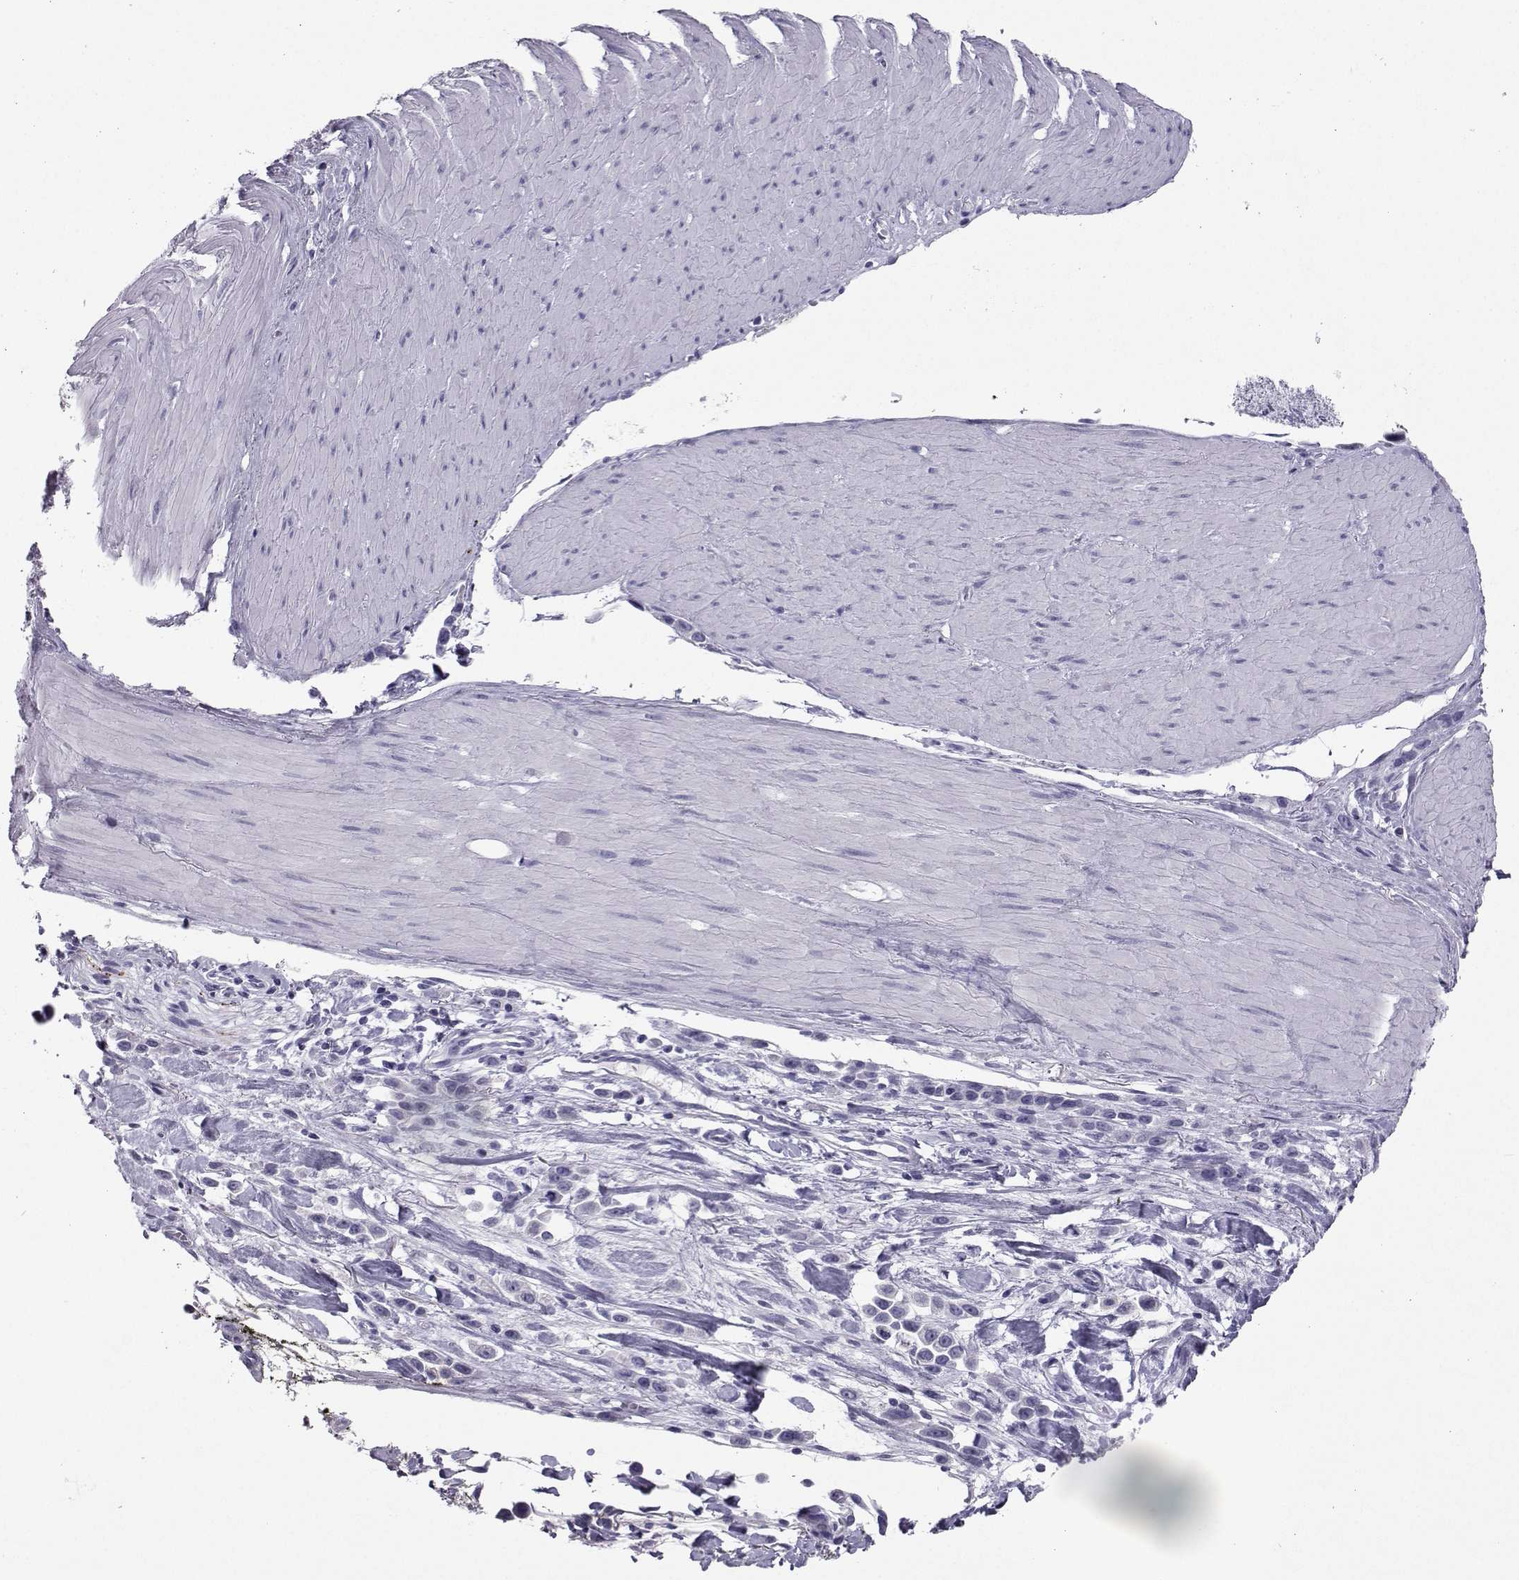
{"staining": {"intensity": "negative", "quantity": "none", "location": "none"}, "tissue": "stomach cancer", "cell_type": "Tumor cells", "image_type": "cancer", "snomed": [{"axis": "morphology", "description": "Adenocarcinoma, NOS"}, {"axis": "topography", "description": "Stomach"}], "caption": "DAB (3,3'-diaminobenzidine) immunohistochemical staining of human adenocarcinoma (stomach) reveals no significant expression in tumor cells.", "gene": "SST", "patient": {"sex": "male", "age": 47}}